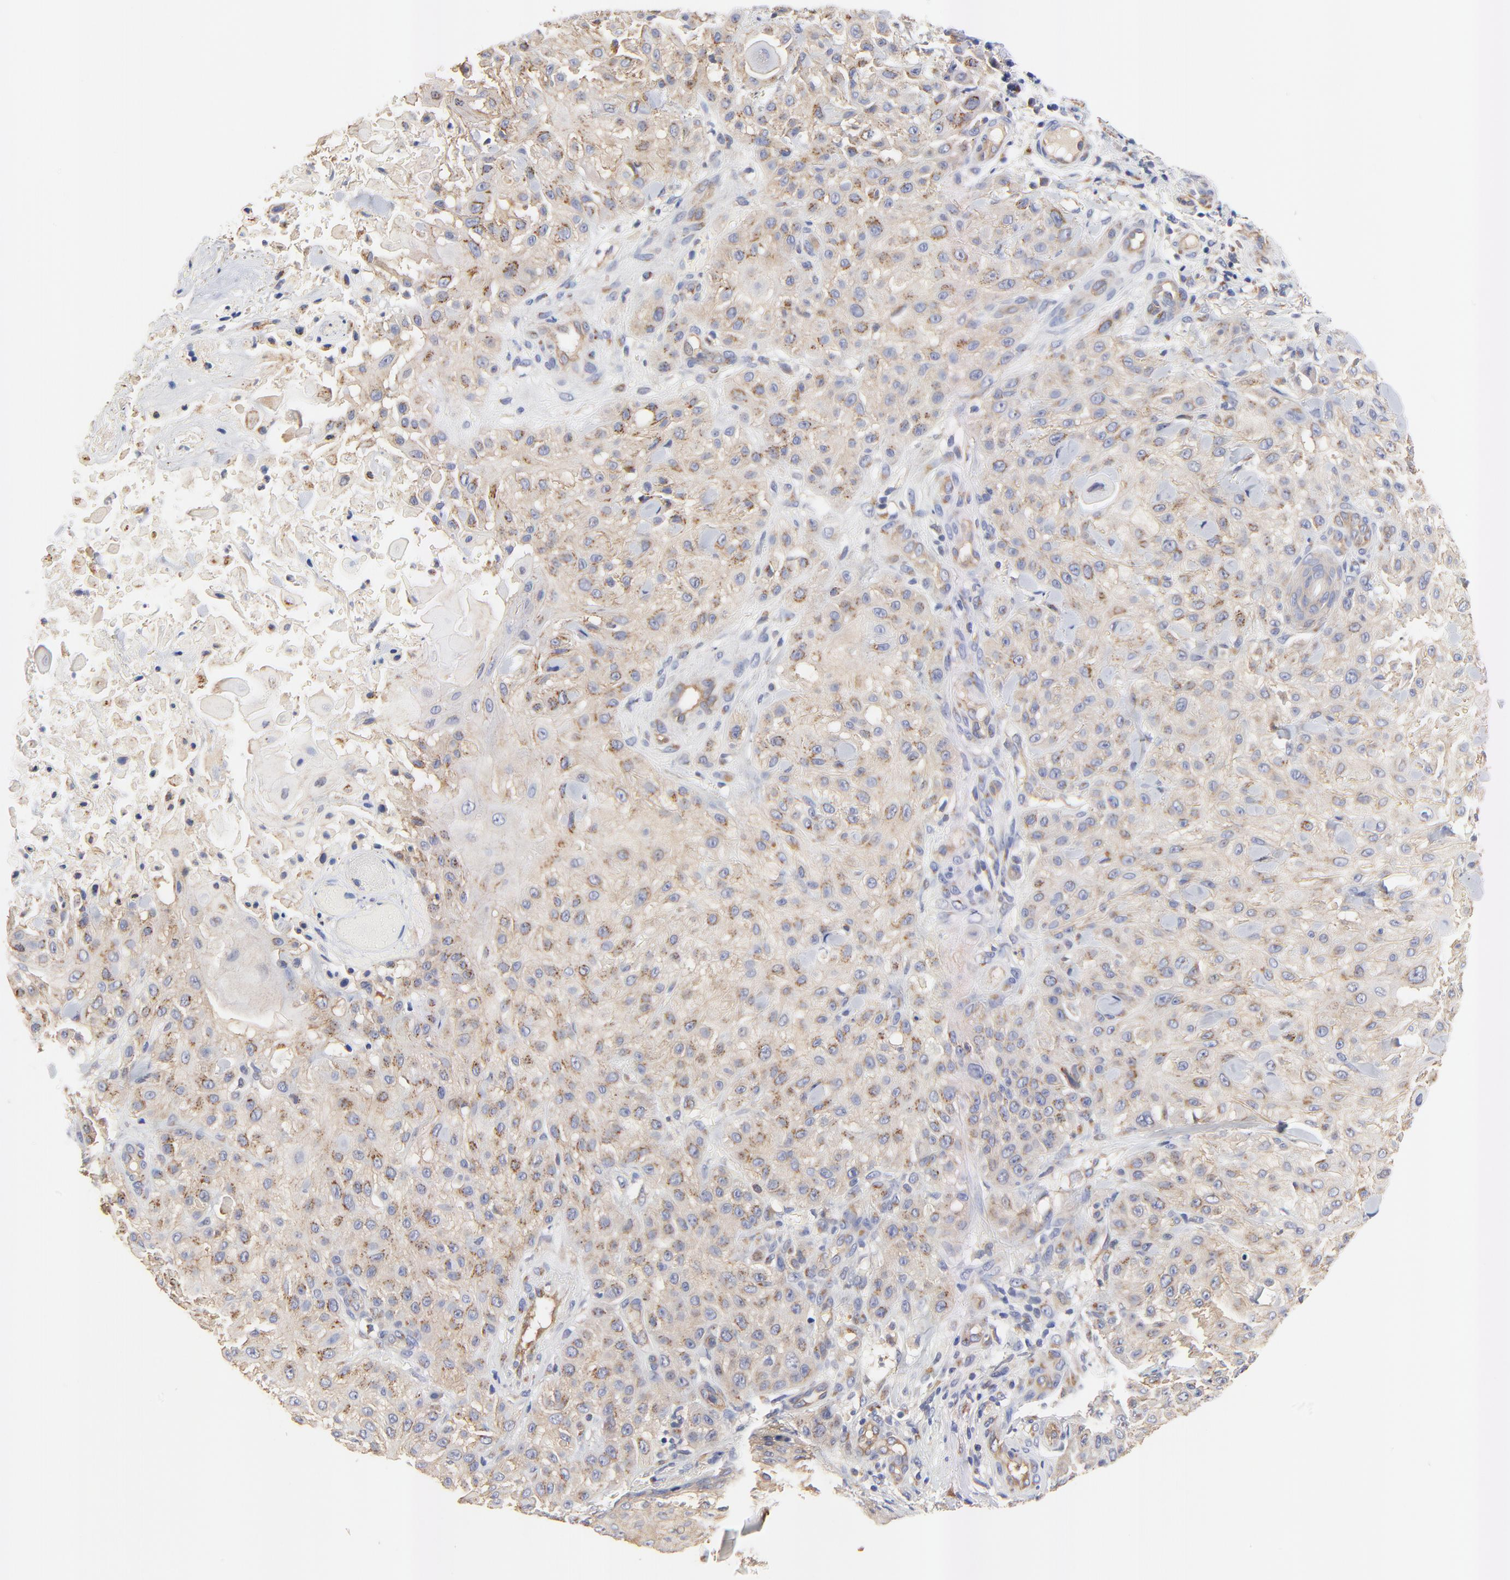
{"staining": {"intensity": "moderate", "quantity": ">75%", "location": "cytoplasmic/membranous"}, "tissue": "skin cancer", "cell_type": "Tumor cells", "image_type": "cancer", "snomed": [{"axis": "morphology", "description": "Squamous cell carcinoma, NOS"}, {"axis": "topography", "description": "Skin"}], "caption": "An IHC micrograph of tumor tissue is shown. Protein staining in brown highlights moderate cytoplasmic/membranous positivity in squamous cell carcinoma (skin) within tumor cells.", "gene": "FBXL2", "patient": {"sex": "female", "age": 42}}